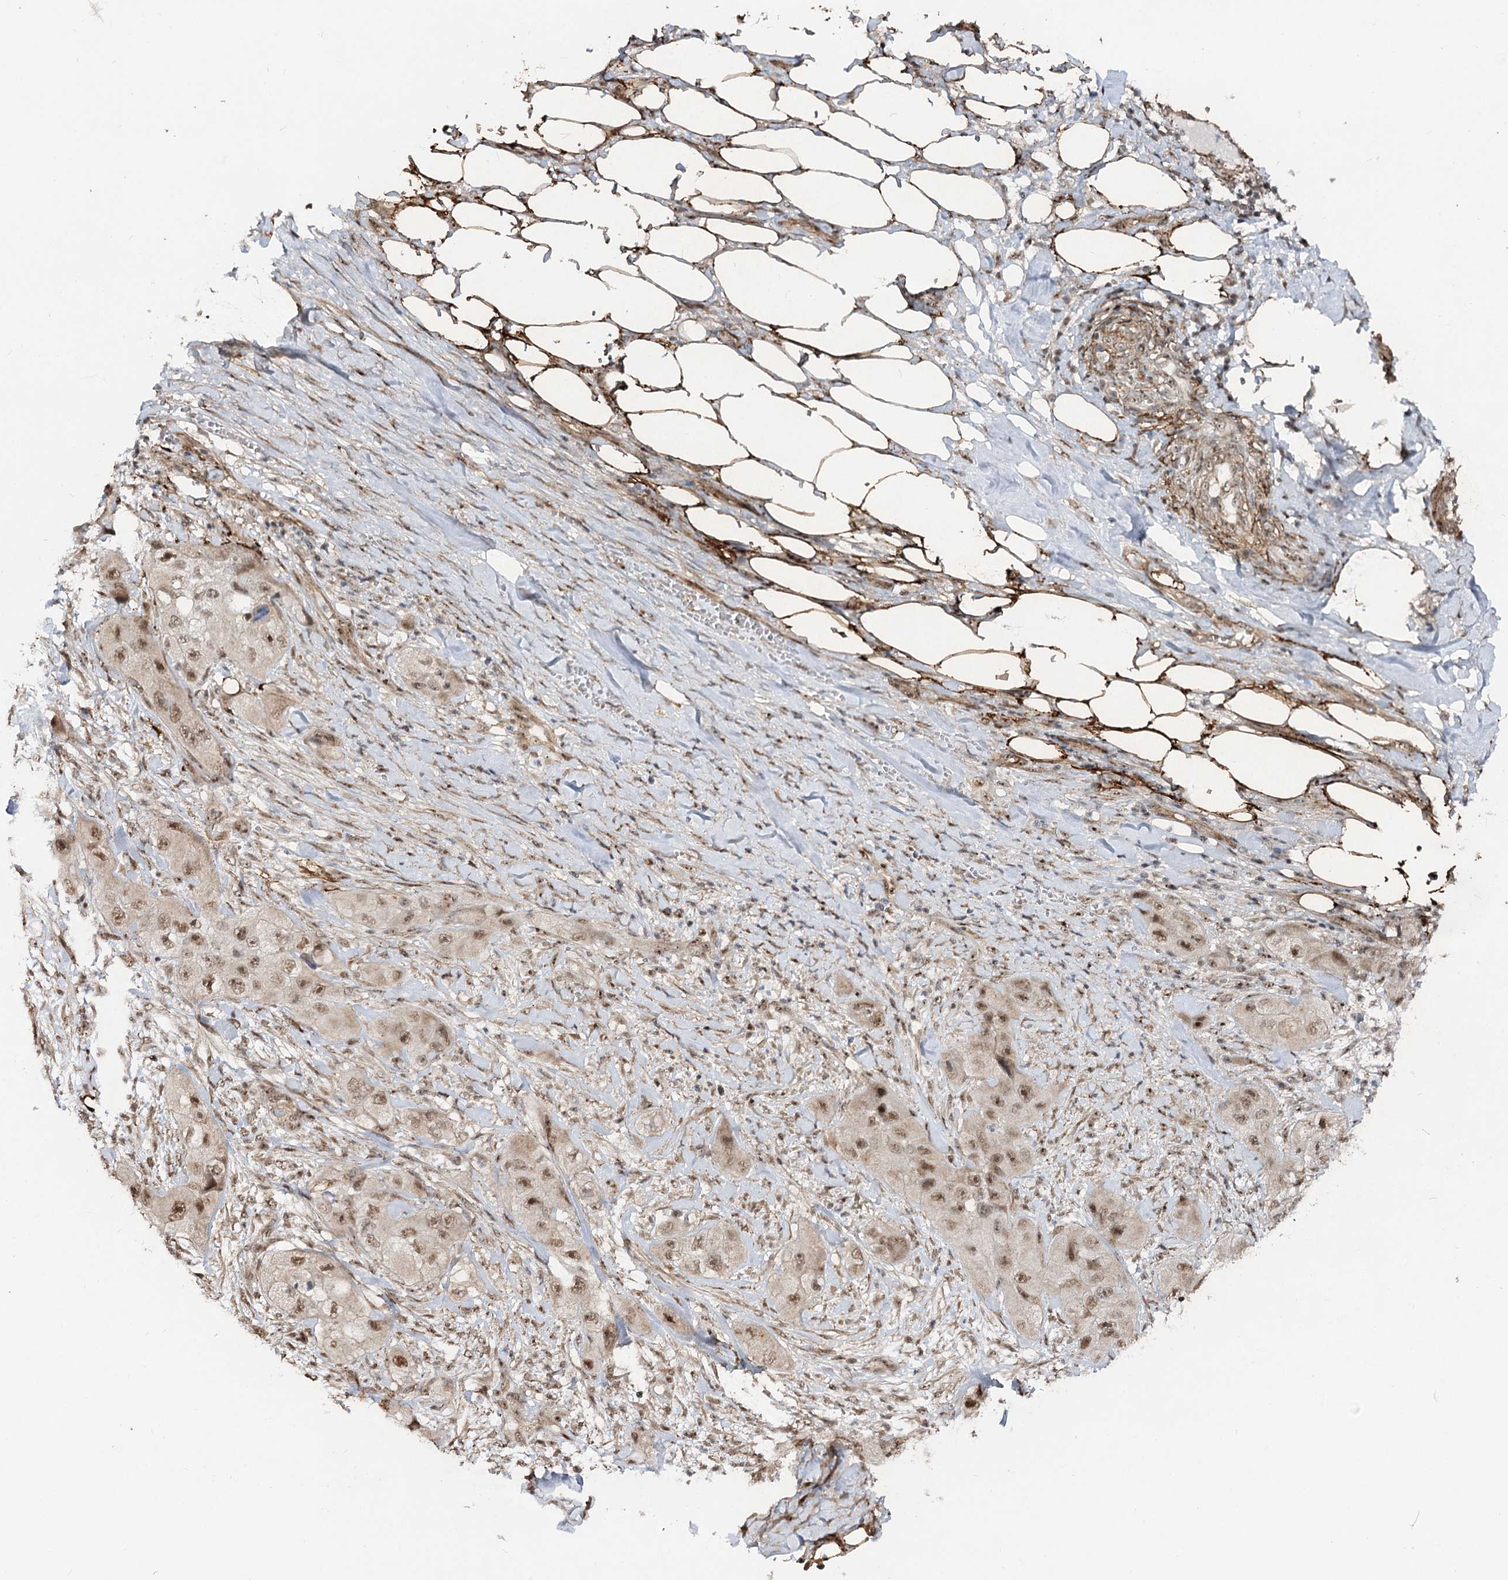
{"staining": {"intensity": "moderate", "quantity": ">75%", "location": "nuclear"}, "tissue": "skin cancer", "cell_type": "Tumor cells", "image_type": "cancer", "snomed": [{"axis": "morphology", "description": "Squamous cell carcinoma, NOS"}, {"axis": "topography", "description": "Skin"}, {"axis": "topography", "description": "Subcutis"}], "caption": "A medium amount of moderate nuclear staining is appreciated in approximately >75% of tumor cells in squamous cell carcinoma (skin) tissue.", "gene": "GNL3L", "patient": {"sex": "male", "age": 73}}